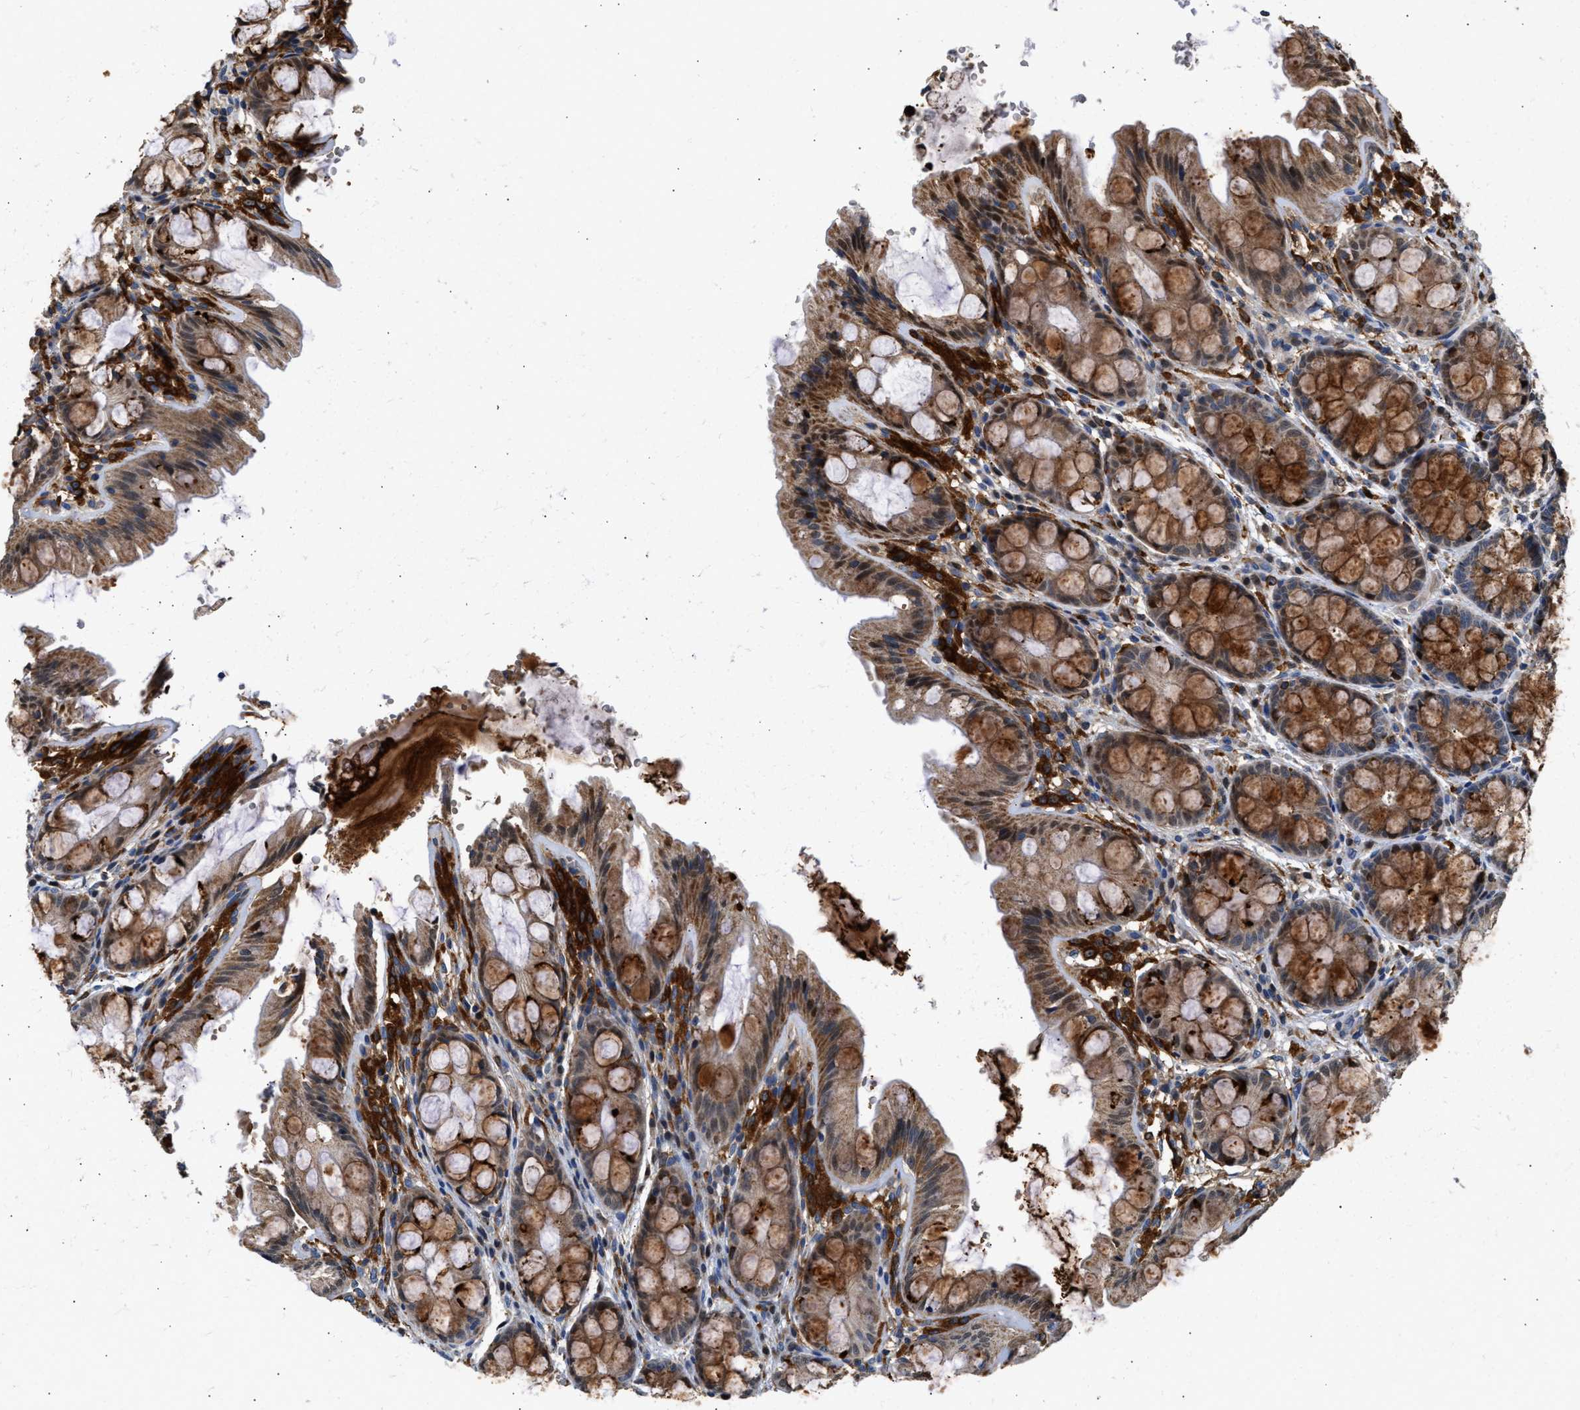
{"staining": {"intensity": "weak", "quantity": ">75%", "location": "cytoplasmic/membranous"}, "tissue": "colon", "cell_type": "Endothelial cells", "image_type": "normal", "snomed": [{"axis": "morphology", "description": "Normal tissue, NOS"}, {"axis": "topography", "description": "Colon"}], "caption": "The image exhibits immunohistochemical staining of benign colon. There is weak cytoplasmic/membranous expression is present in about >75% of endothelial cells.", "gene": "RAB31", "patient": {"sex": "male", "age": 47}}